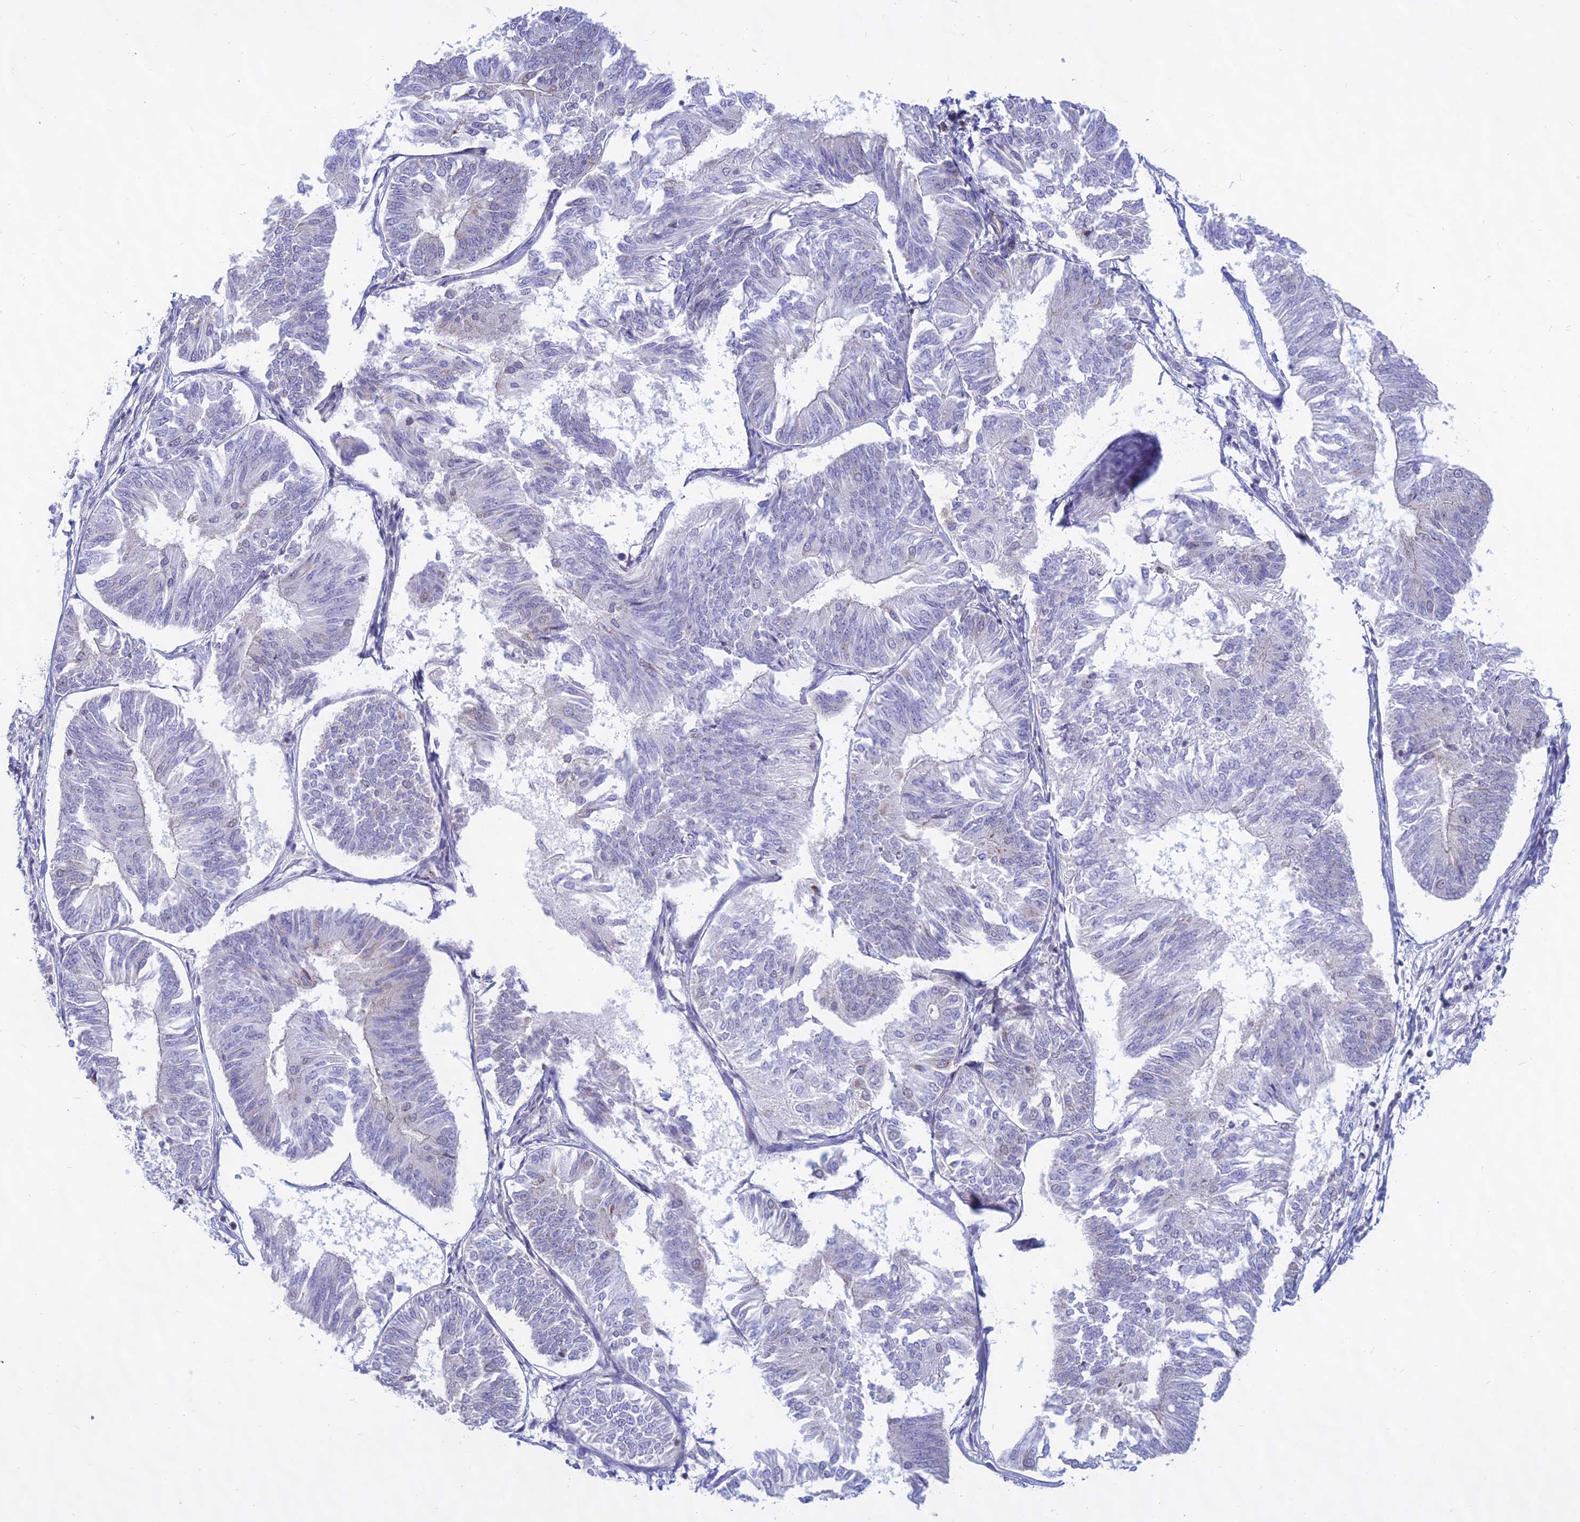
{"staining": {"intensity": "negative", "quantity": "none", "location": "none"}, "tissue": "endometrial cancer", "cell_type": "Tumor cells", "image_type": "cancer", "snomed": [{"axis": "morphology", "description": "Adenocarcinoma, NOS"}, {"axis": "topography", "description": "Endometrium"}], "caption": "Immunohistochemistry (IHC) micrograph of adenocarcinoma (endometrial) stained for a protein (brown), which displays no staining in tumor cells. (Immunohistochemistry, brightfield microscopy, high magnification).", "gene": "KRR1", "patient": {"sex": "female", "age": 58}}